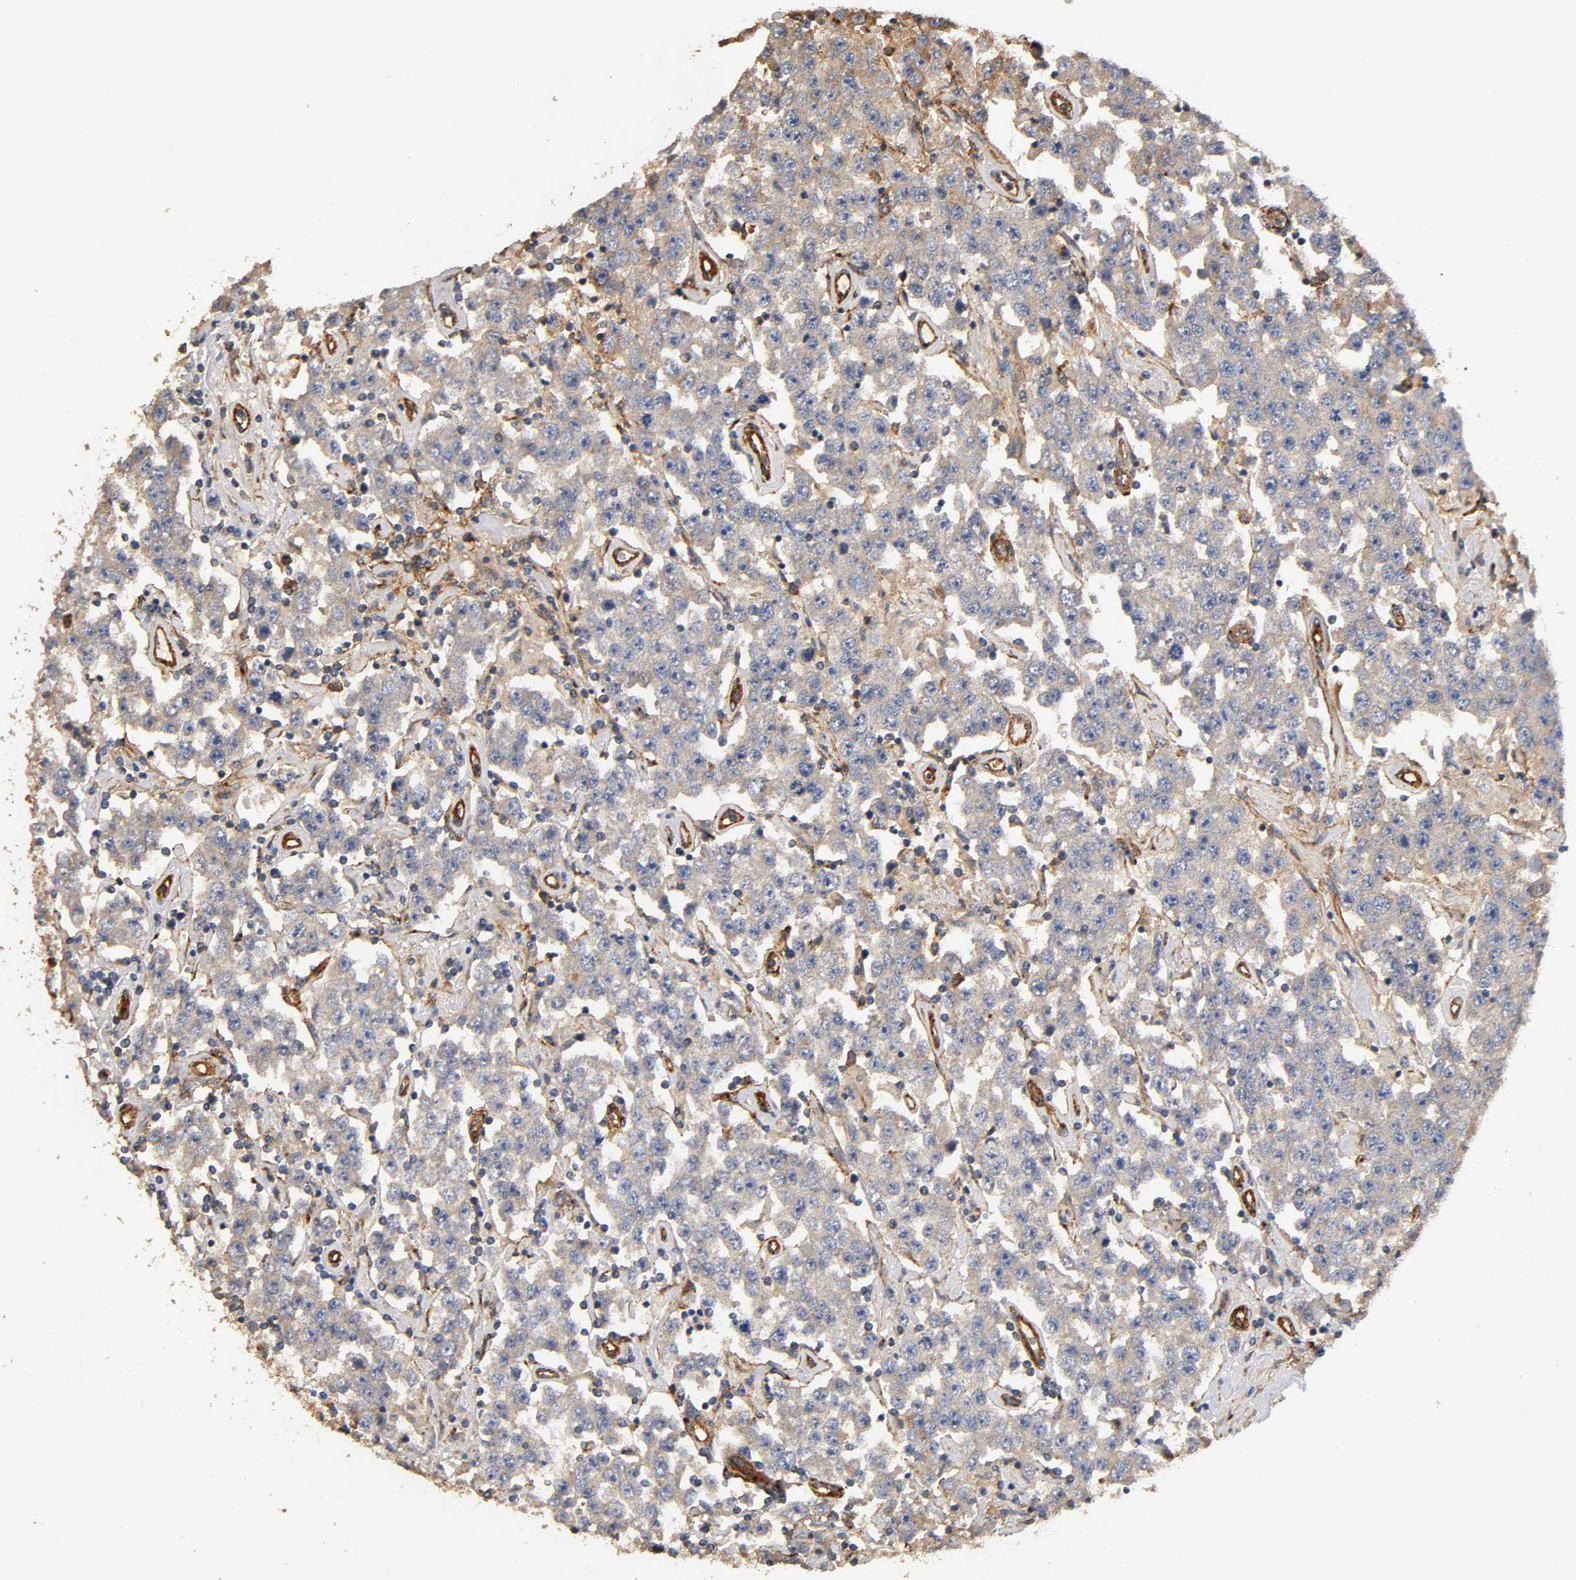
{"staining": {"intensity": "weak", "quantity": "<25%", "location": "cytoplasmic/membranous"}, "tissue": "testis cancer", "cell_type": "Tumor cells", "image_type": "cancer", "snomed": [{"axis": "morphology", "description": "Seminoma, NOS"}, {"axis": "topography", "description": "Testis"}], "caption": "The image displays no staining of tumor cells in testis cancer (seminoma).", "gene": "IFITM3", "patient": {"sex": "male", "age": 52}}